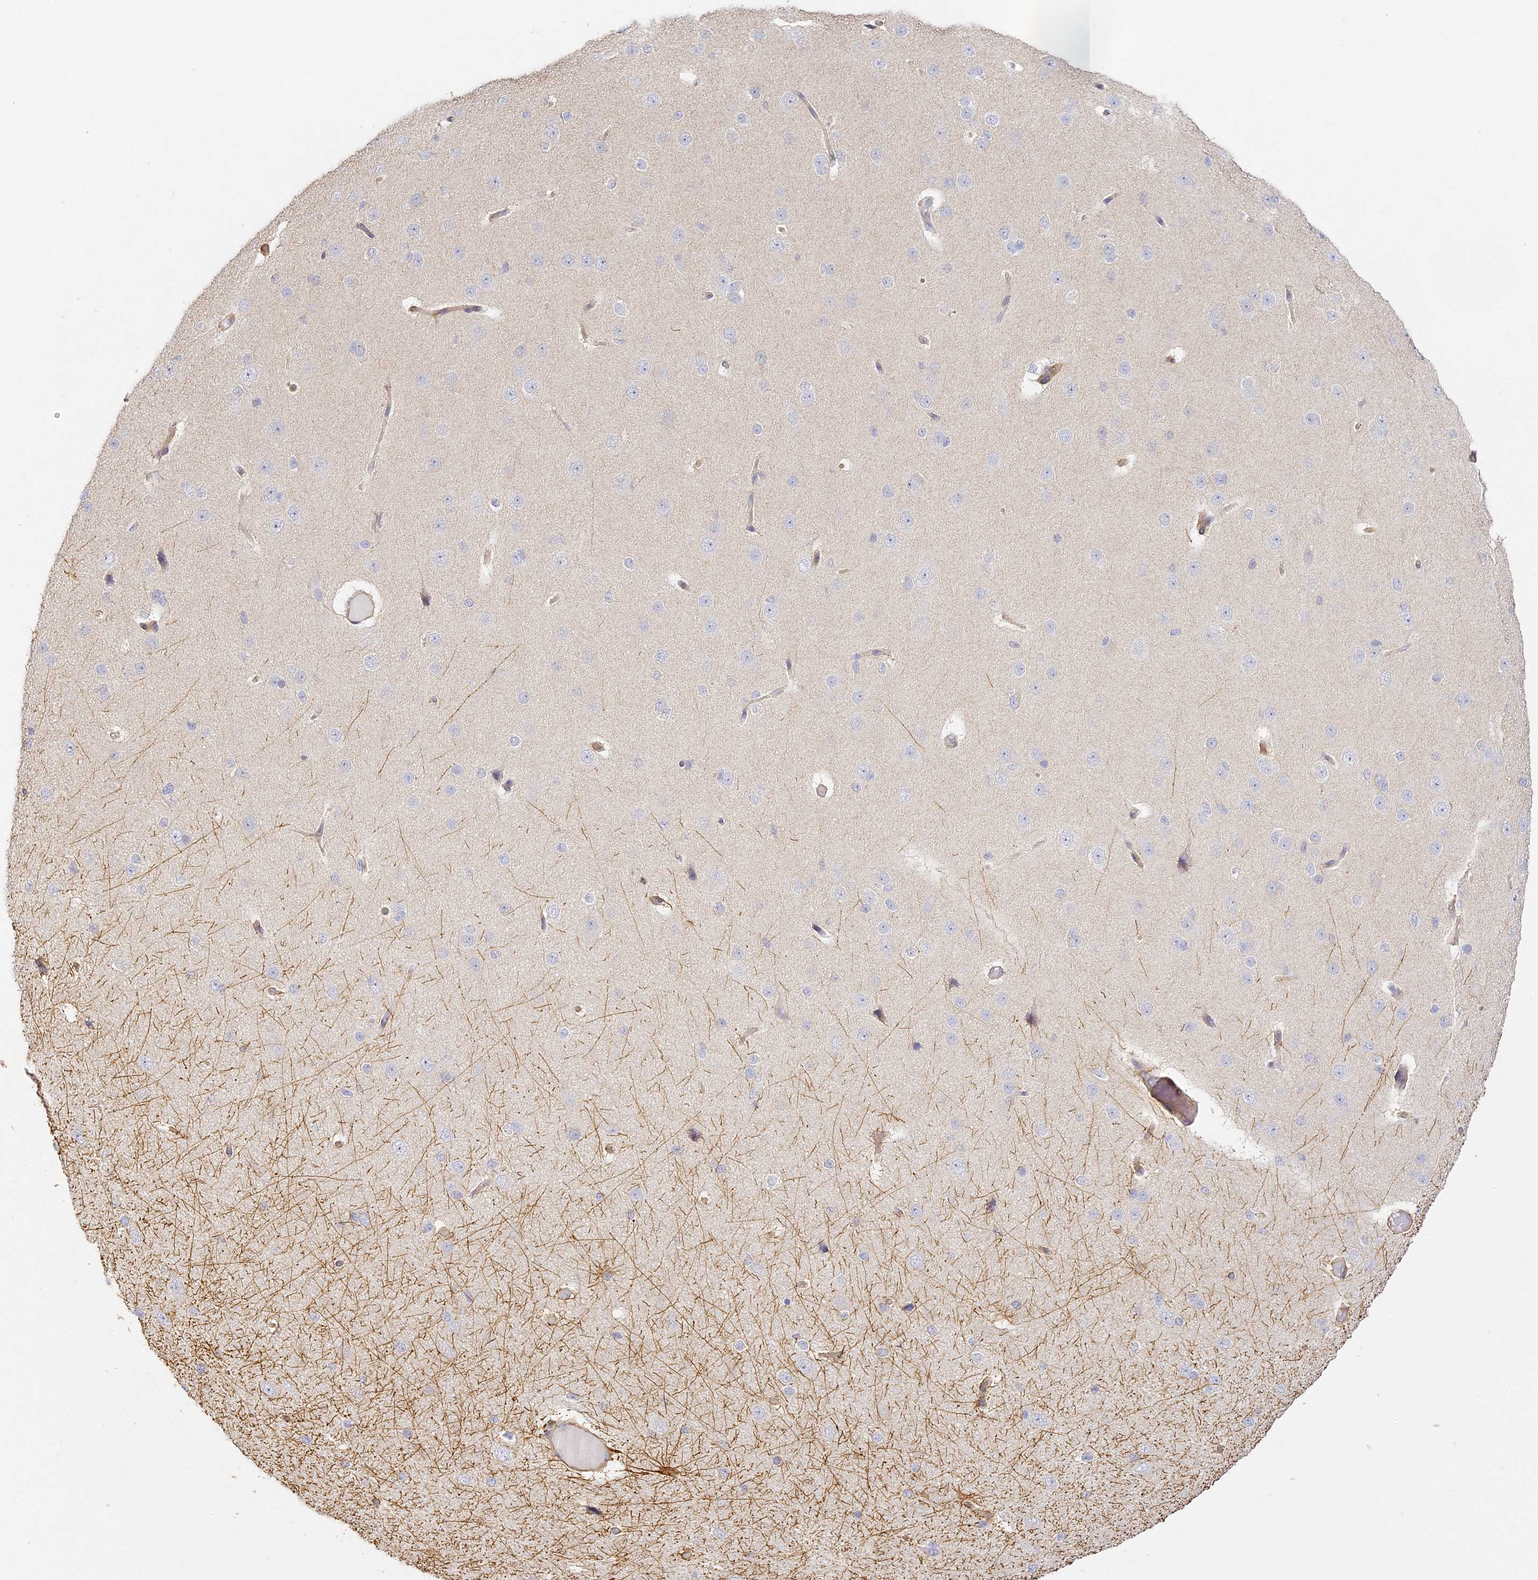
{"staining": {"intensity": "moderate", "quantity": "25%-75%", "location": "cytoplasmic/membranous"}, "tissue": "cerebral cortex", "cell_type": "Endothelial cells", "image_type": "normal", "snomed": [{"axis": "morphology", "description": "Normal tissue, NOS"}, {"axis": "morphology", "description": "Developmental malformation"}, {"axis": "topography", "description": "Cerebral cortex"}], "caption": "The photomicrograph displays staining of unremarkable cerebral cortex, revealing moderate cytoplasmic/membranous protein staining (brown color) within endothelial cells. (brown staining indicates protein expression, while blue staining denotes nuclei).", "gene": "MED28", "patient": {"sex": "female", "age": 30}}